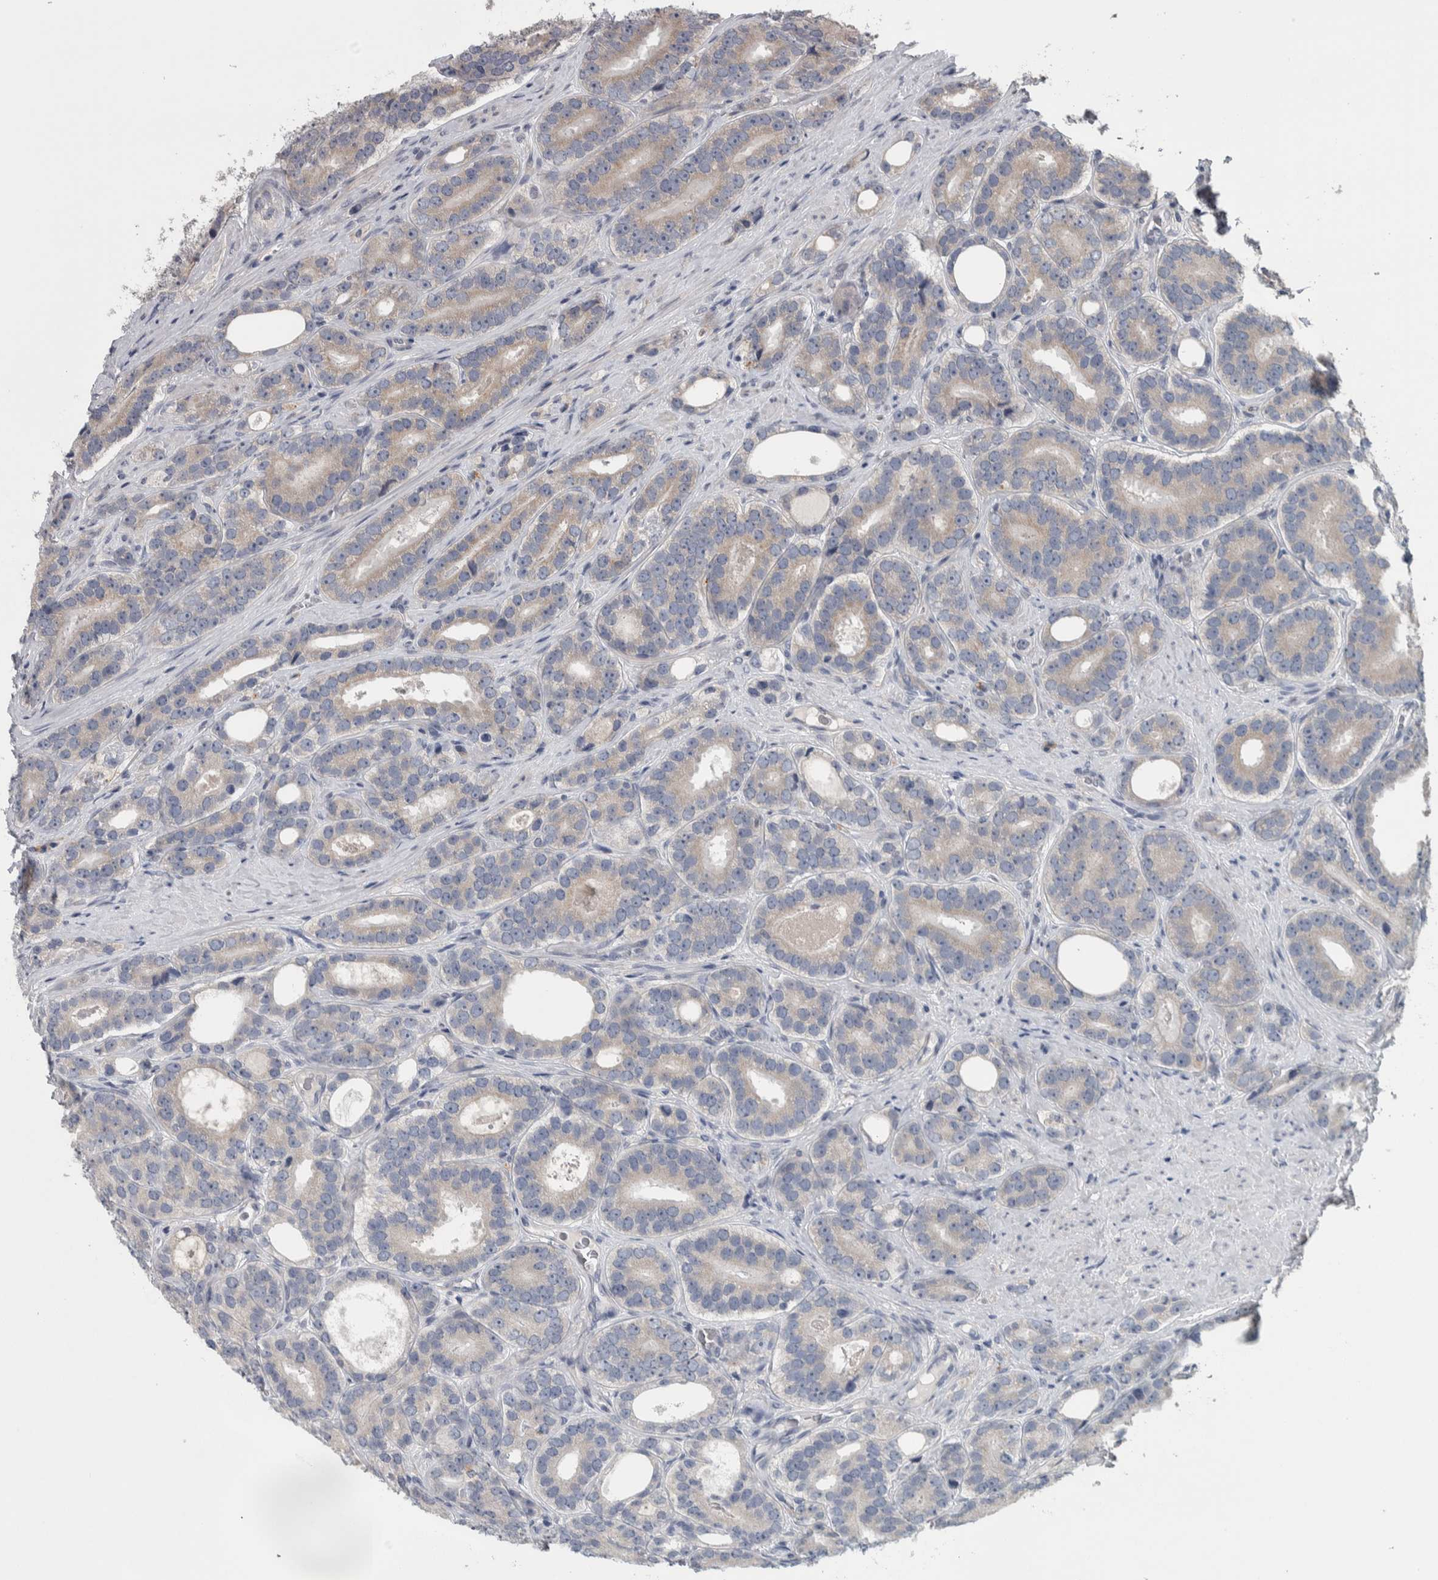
{"staining": {"intensity": "weak", "quantity": "25%-75%", "location": "cytoplasmic/membranous"}, "tissue": "prostate cancer", "cell_type": "Tumor cells", "image_type": "cancer", "snomed": [{"axis": "morphology", "description": "Adenocarcinoma, High grade"}, {"axis": "topography", "description": "Prostate"}], "caption": "Protein expression analysis of human prostate cancer reveals weak cytoplasmic/membranous staining in about 25%-75% of tumor cells.", "gene": "SRP68", "patient": {"sex": "male", "age": 56}}